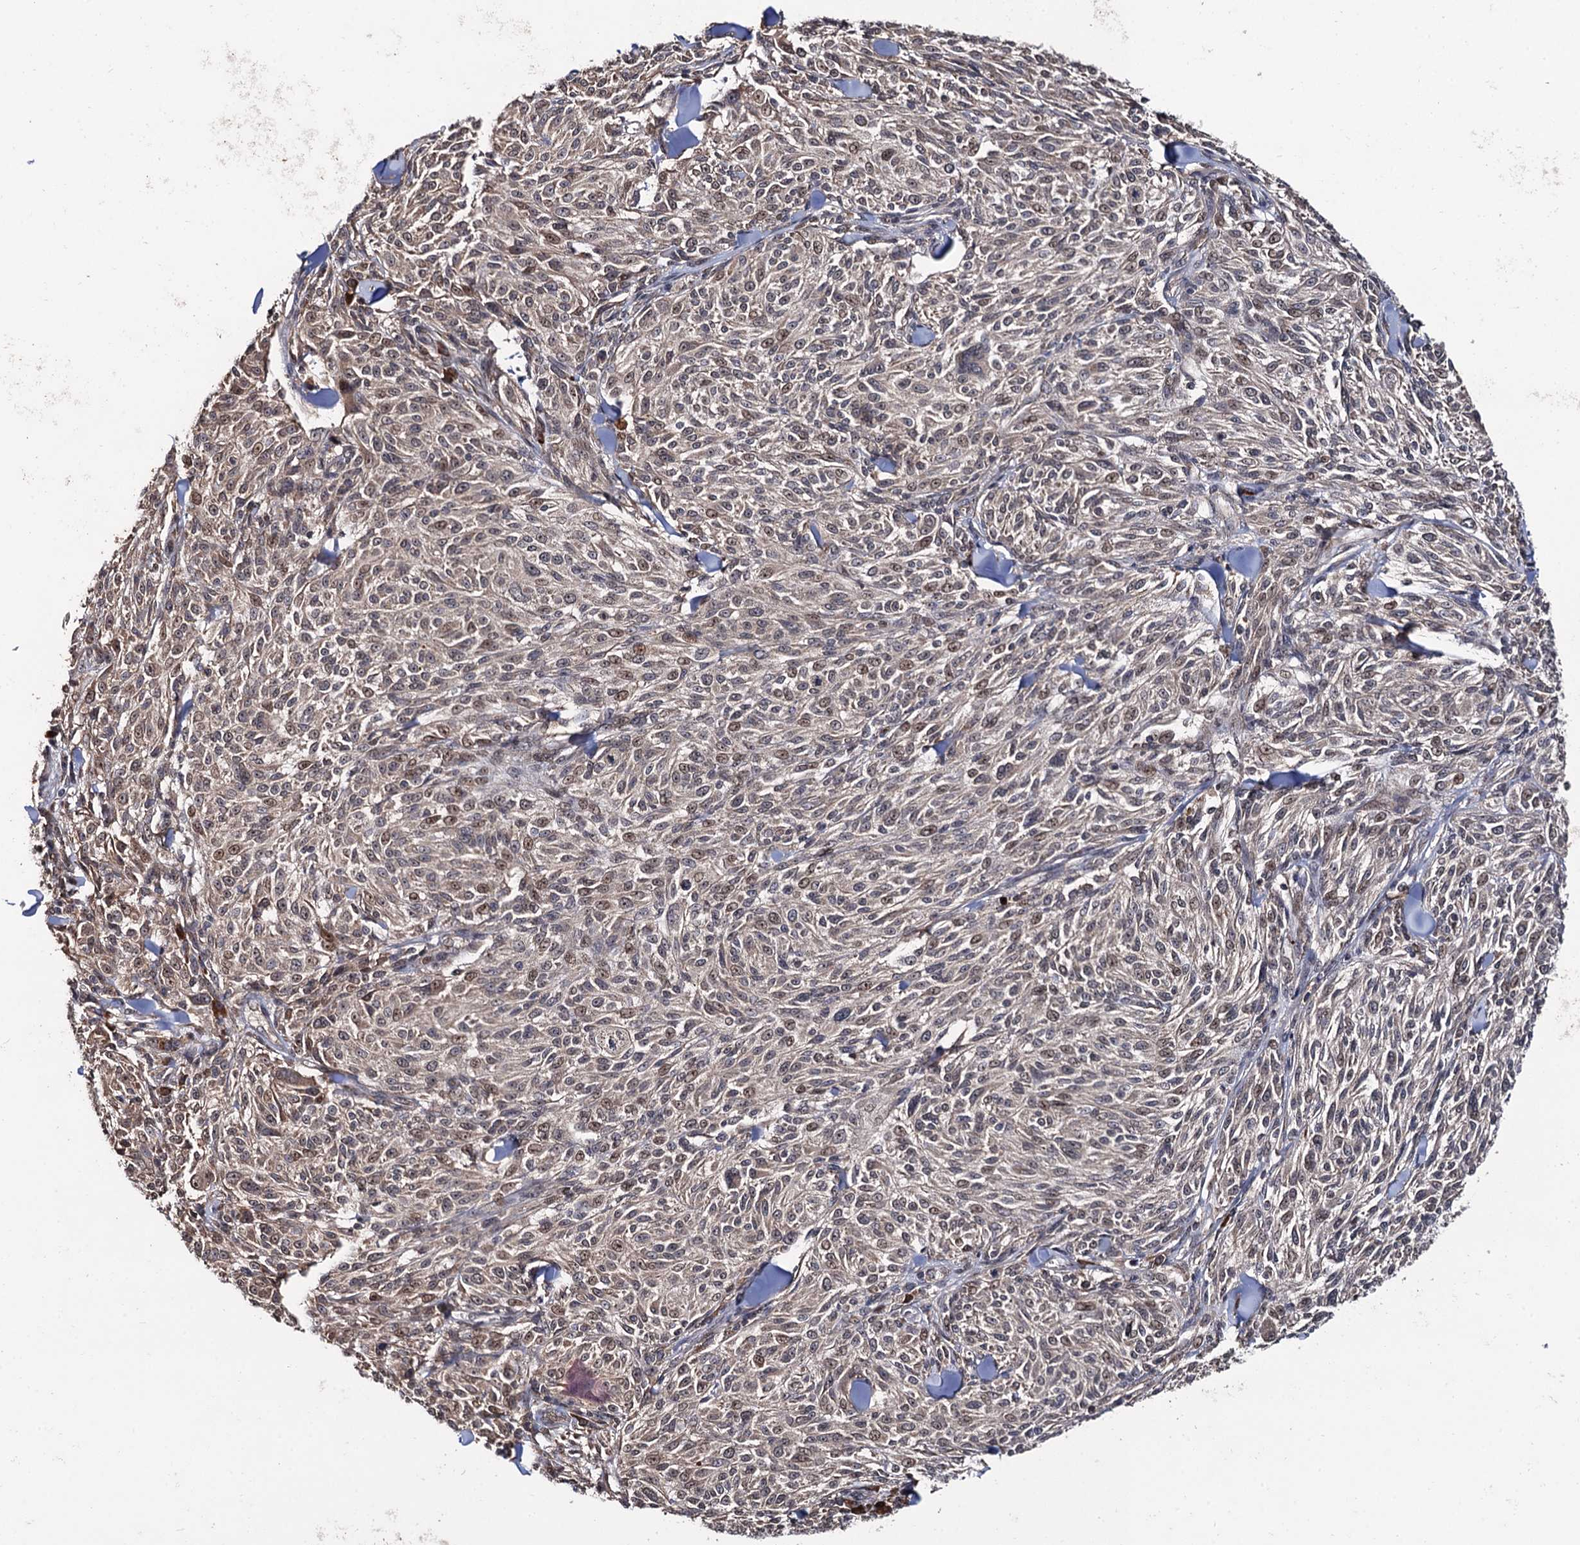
{"staining": {"intensity": "weak", "quantity": ">75%", "location": "nuclear"}, "tissue": "melanoma", "cell_type": "Tumor cells", "image_type": "cancer", "snomed": [{"axis": "morphology", "description": "Malignant melanoma, NOS"}, {"axis": "topography", "description": "Skin of trunk"}], "caption": "The photomicrograph exhibits a brown stain indicating the presence of a protein in the nuclear of tumor cells in malignant melanoma. Ihc stains the protein in brown and the nuclei are stained blue.", "gene": "LRRC63", "patient": {"sex": "male", "age": 71}}